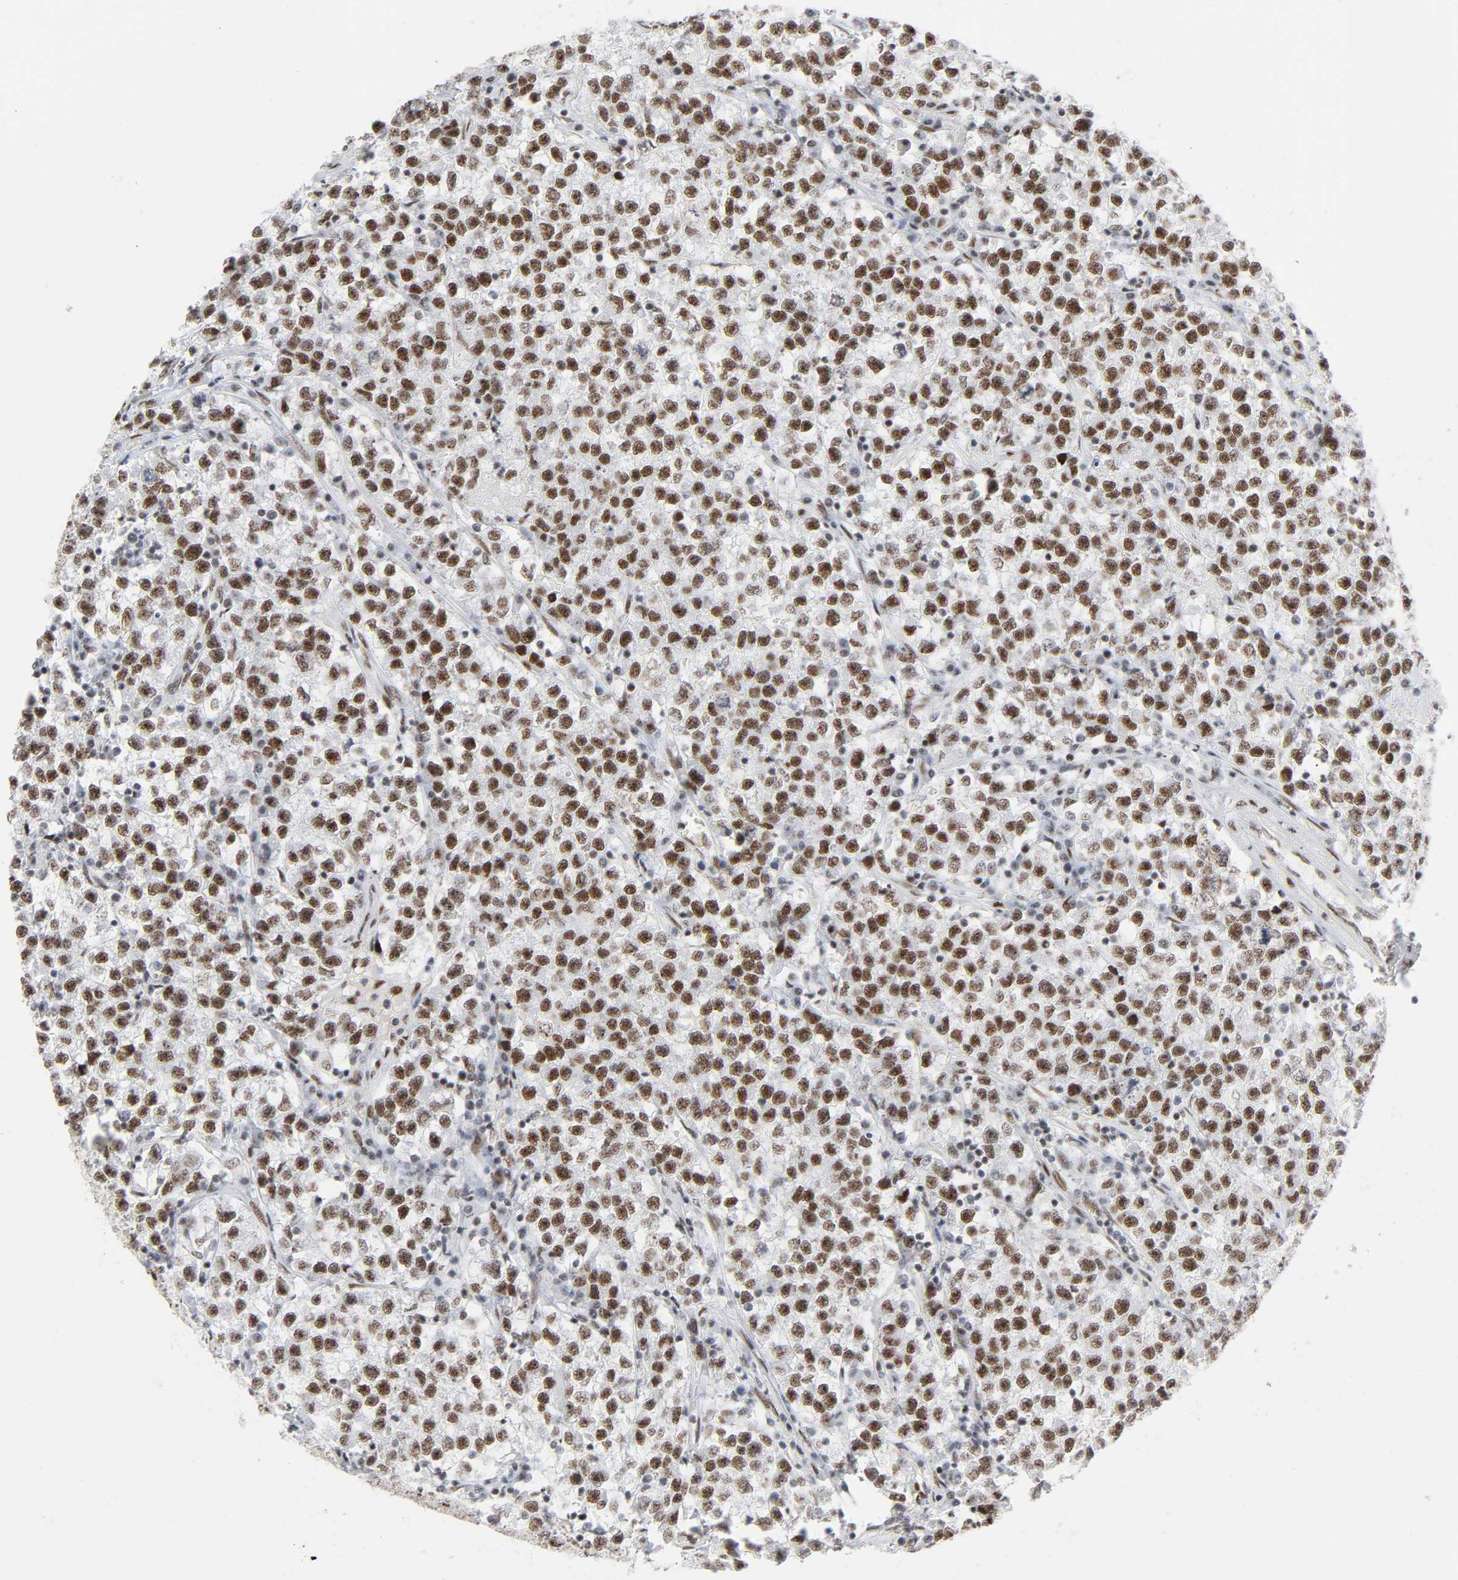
{"staining": {"intensity": "moderate", "quantity": "25%-75%", "location": "nuclear"}, "tissue": "testis cancer", "cell_type": "Tumor cells", "image_type": "cancer", "snomed": [{"axis": "morphology", "description": "Seminoma, NOS"}, {"axis": "topography", "description": "Testis"}], "caption": "Immunohistochemistry (IHC) photomicrograph of testis cancer (seminoma) stained for a protein (brown), which shows medium levels of moderate nuclear expression in approximately 25%-75% of tumor cells.", "gene": "HSF1", "patient": {"sex": "male", "age": 22}}